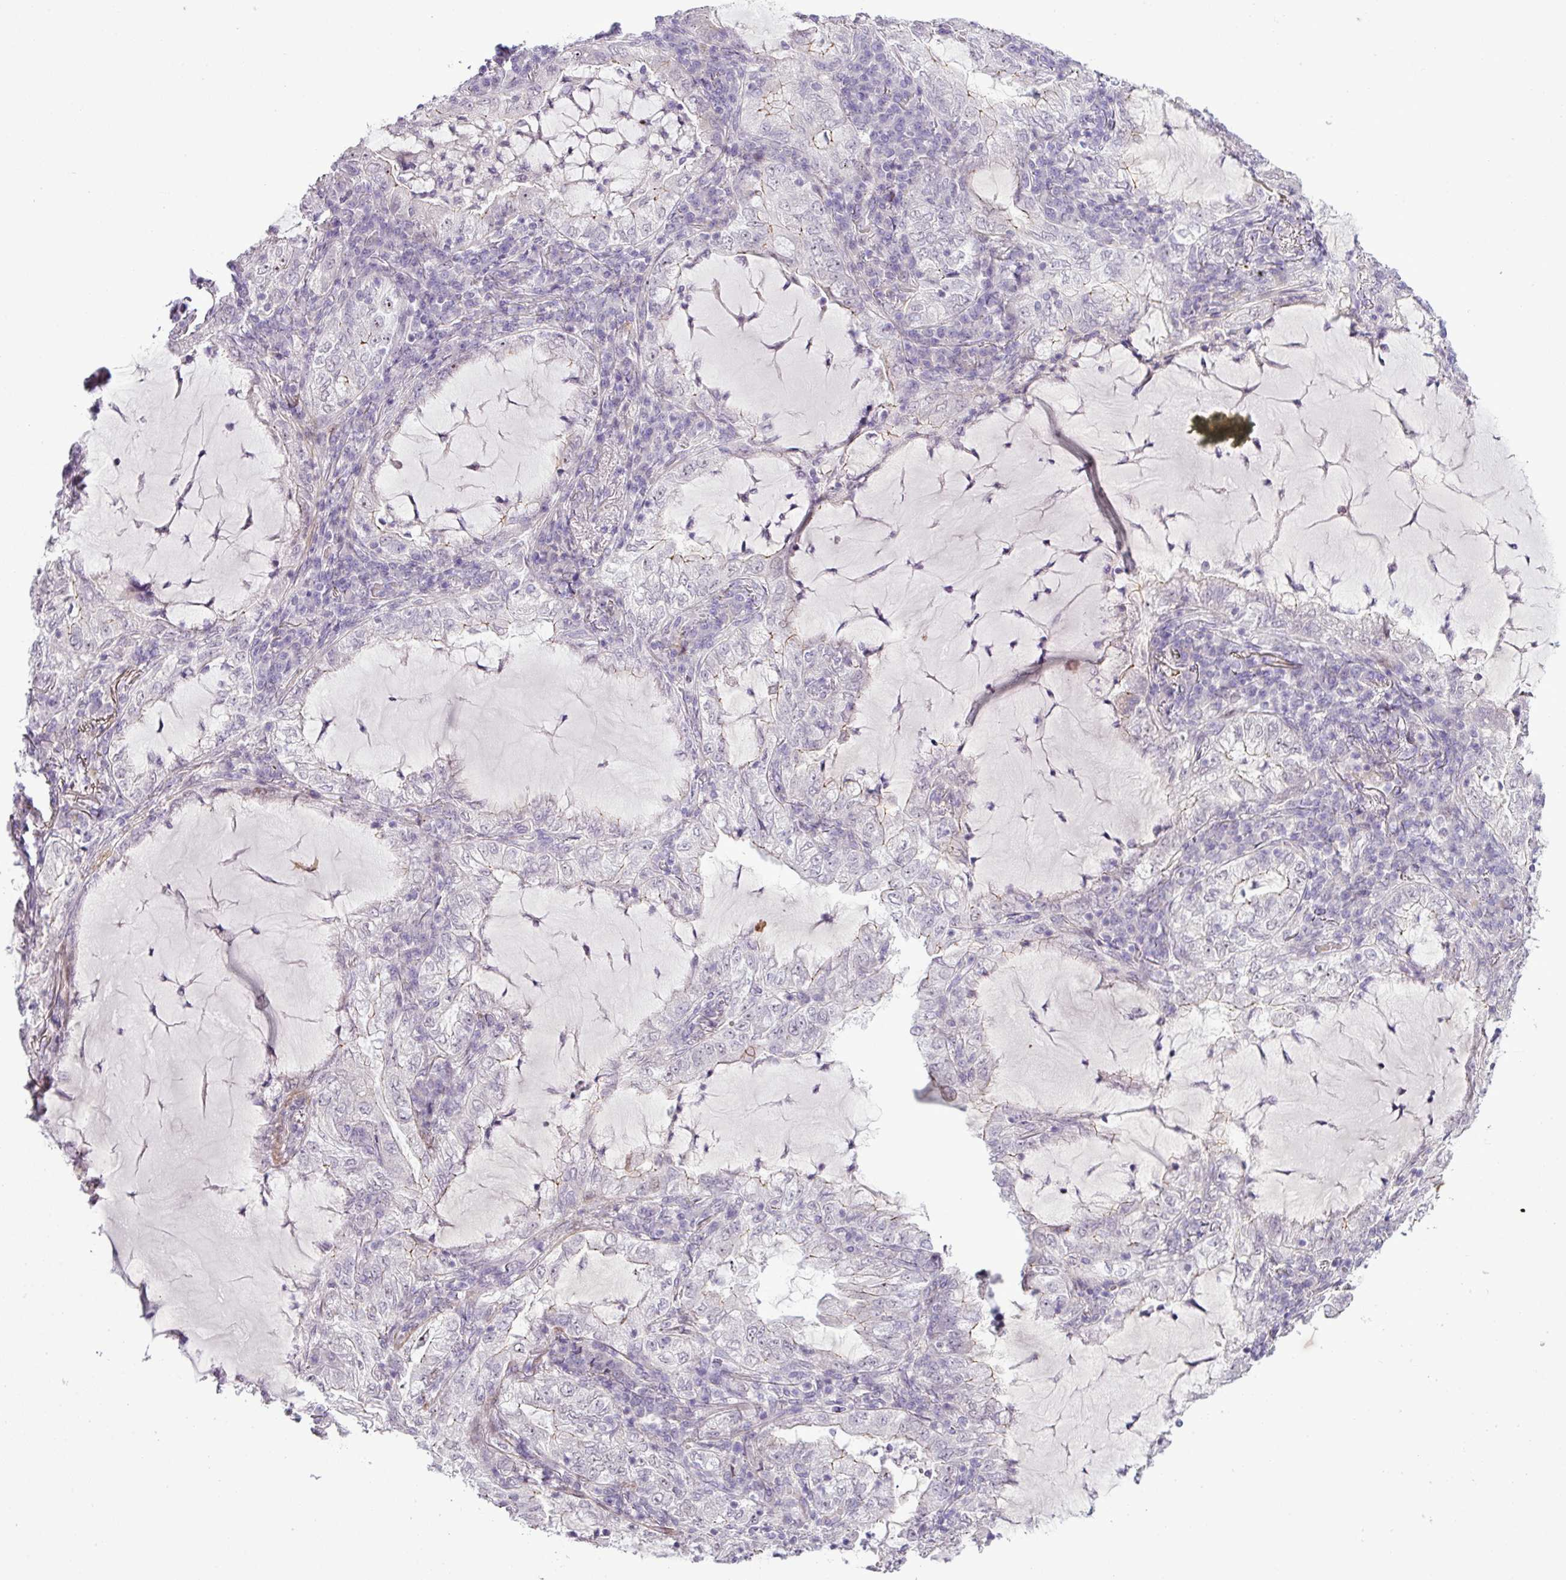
{"staining": {"intensity": "negative", "quantity": "none", "location": "none"}, "tissue": "lung cancer", "cell_type": "Tumor cells", "image_type": "cancer", "snomed": [{"axis": "morphology", "description": "Adenocarcinoma, NOS"}, {"axis": "topography", "description": "Lung"}], "caption": "Immunohistochemical staining of lung adenocarcinoma reveals no significant staining in tumor cells.", "gene": "ZNF688", "patient": {"sex": "female", "age": 73}}